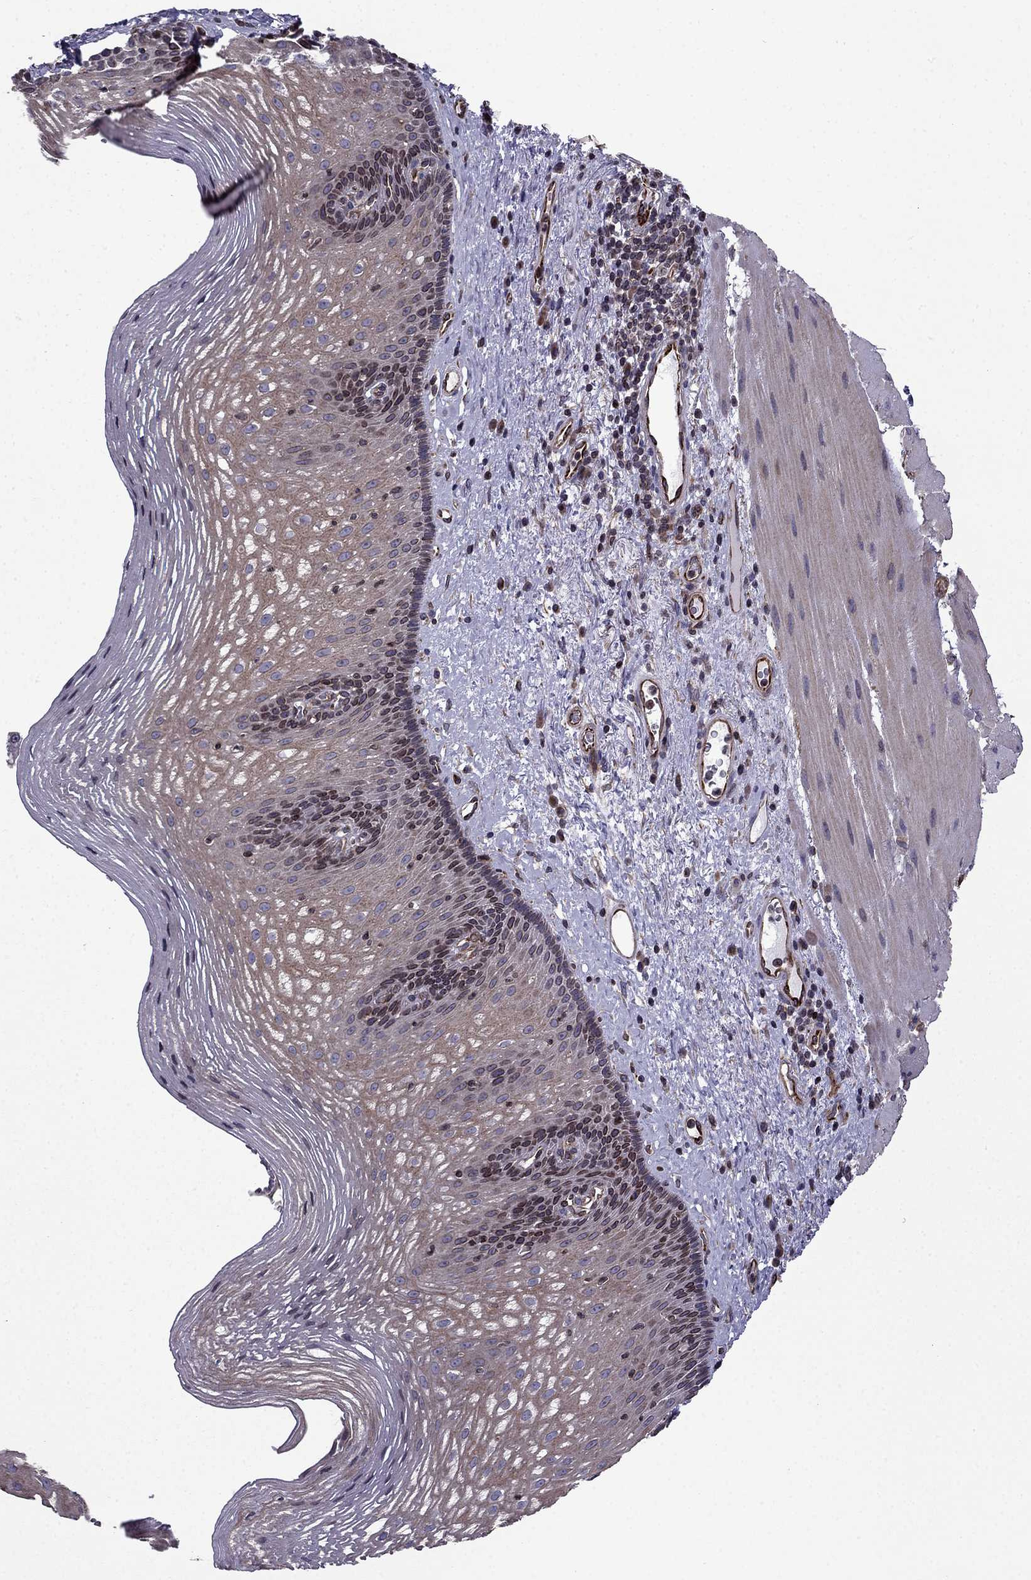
{"staining": {"intensity": "moderate", "quantity": "<25%", "location": "cytoplasmic/membranous,nuclear"}, "tissue": "esophagus", "cell_type": "Squamous epithelial cells", "image_type": "normal", "snomed": [{"axis": "morphology", "description": "Normal tissue, NOS"}, {"axis": "topography", "description": "Esophagus"}], "caption": "Squamous epithelial cells show low levels of moderate cytoplasmic/membranous,nuclear expression in about <25% of cells in normal human esophagus.", "gene": "CDC42BPA", "patient": {"sex": "male", "age": 76}}